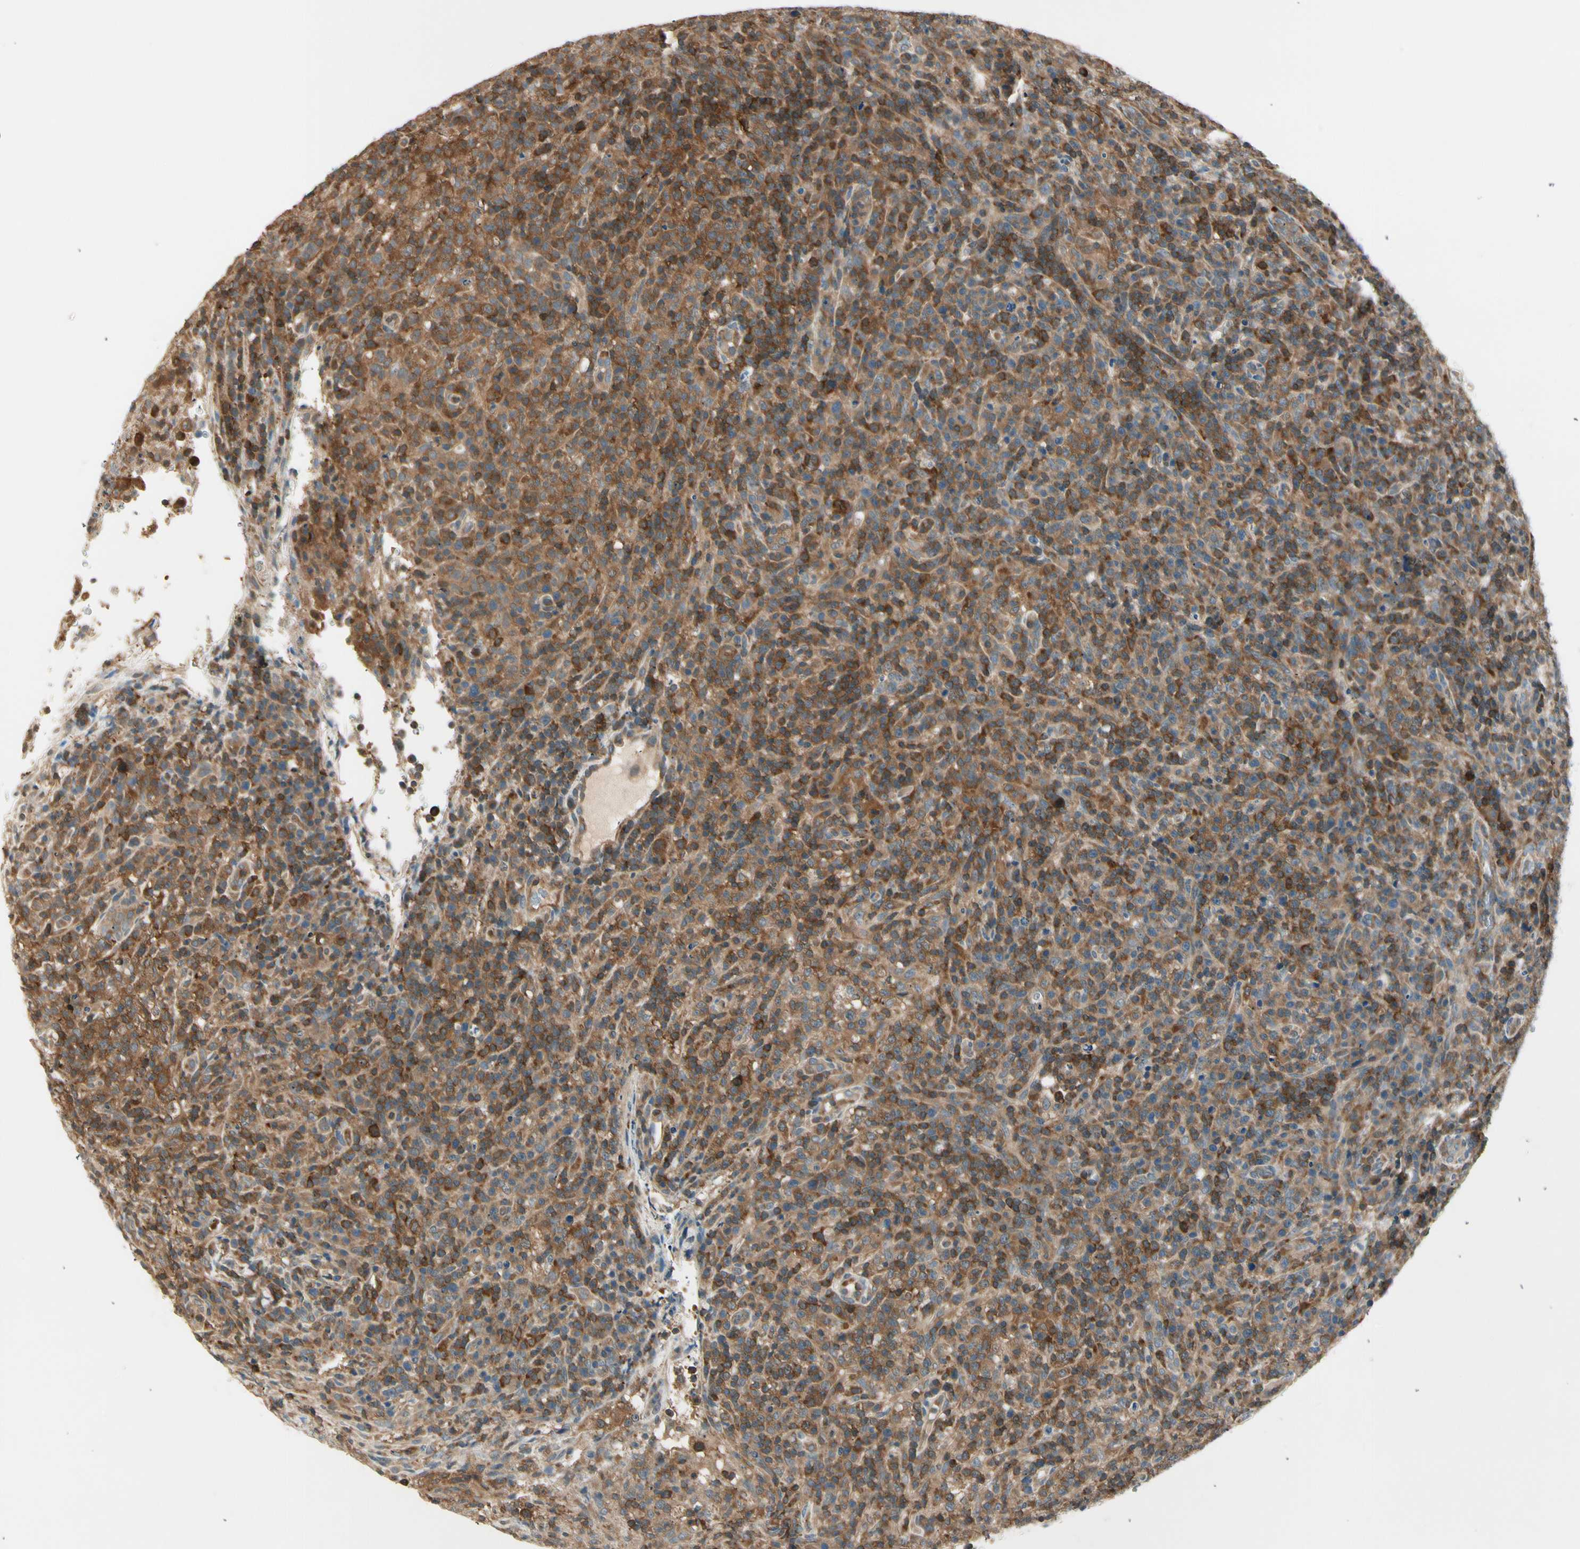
{"staining": {"intensity": "strong", "quantity": ">75%", "location": "cytoplasmic/membranous"}, "tissue": "lymphoma", "cell_type": "Tumor cells", "image_type": "cancer", "snomed": [{"axis": "morphology", "description": "Malignant lymphoma, non-Hodgkin's type, High grade"}, {"axis": "topography", "description": "Lymph node"}], "caption": "Malignant lymphoma, non-Hodgkin's type (high-grade) stained for a protein (brown) shows strong cytoplasmic/membranous positive expression in approximately >75% of tumor cells.", "gene": "OXSR1", "patient": {"sex": "female", "age": 76}}